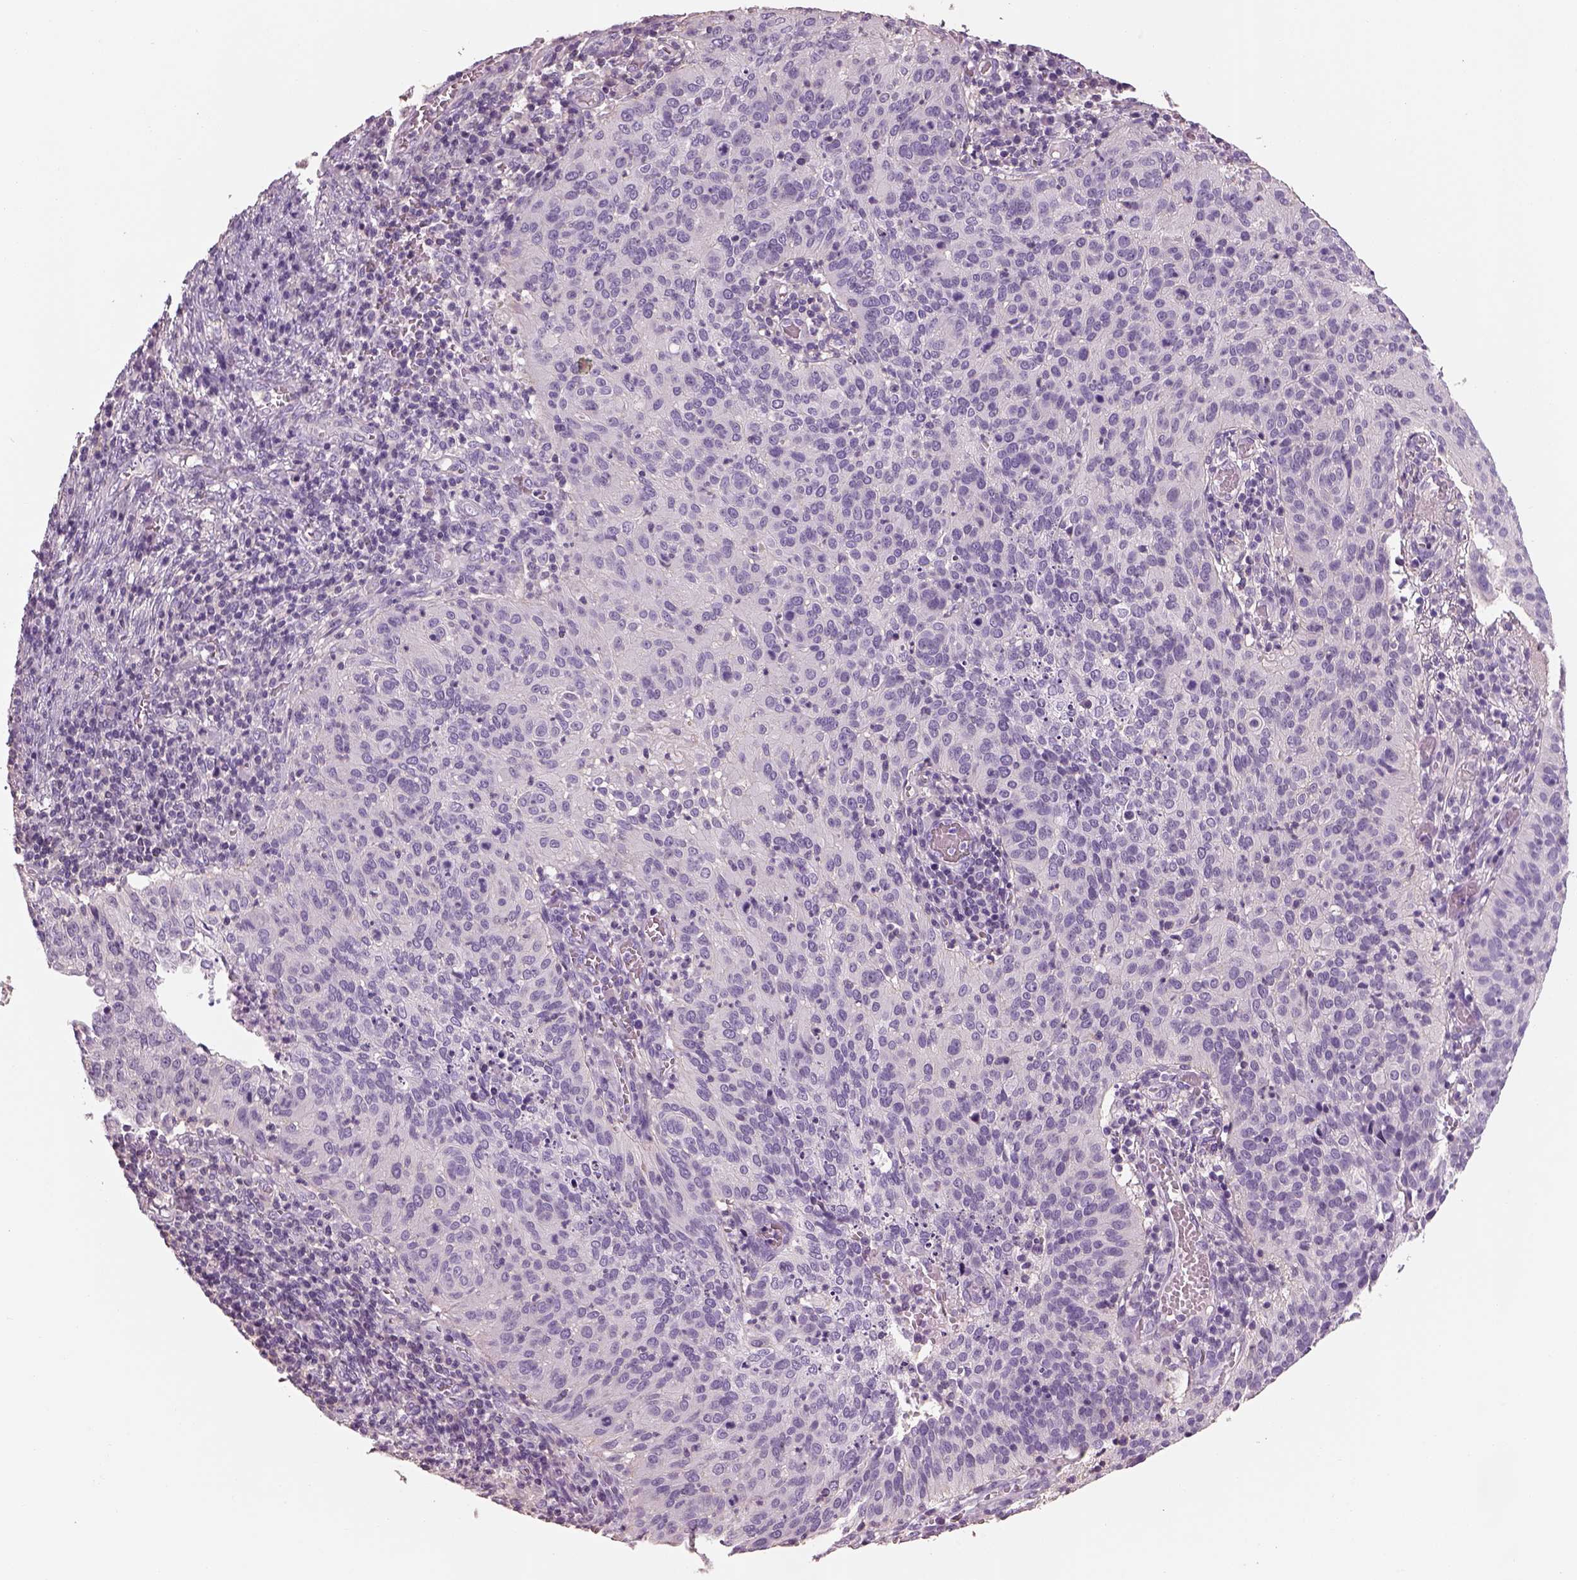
{"staining": {"intensity": "negative", "quantity": "none", "location": "none"}, "tissue": "cervical cancer", "cell_type": "Tumor cells", "image_type": "cancer", "snomed": [{"axis": "morphology", "description": "Squamous cell carcinoma, NOS"}, {"axis": "topography", "description": "Cervix"}], "caption": "Tumor cells are negative for protein expression in human cervical cancer. The staining is performed using DAB brown chromogen with nuclei counter-stained in using hematoxylin.", "gene": "OTUD6A", "patient": {"sex": "female", "age": 39}}